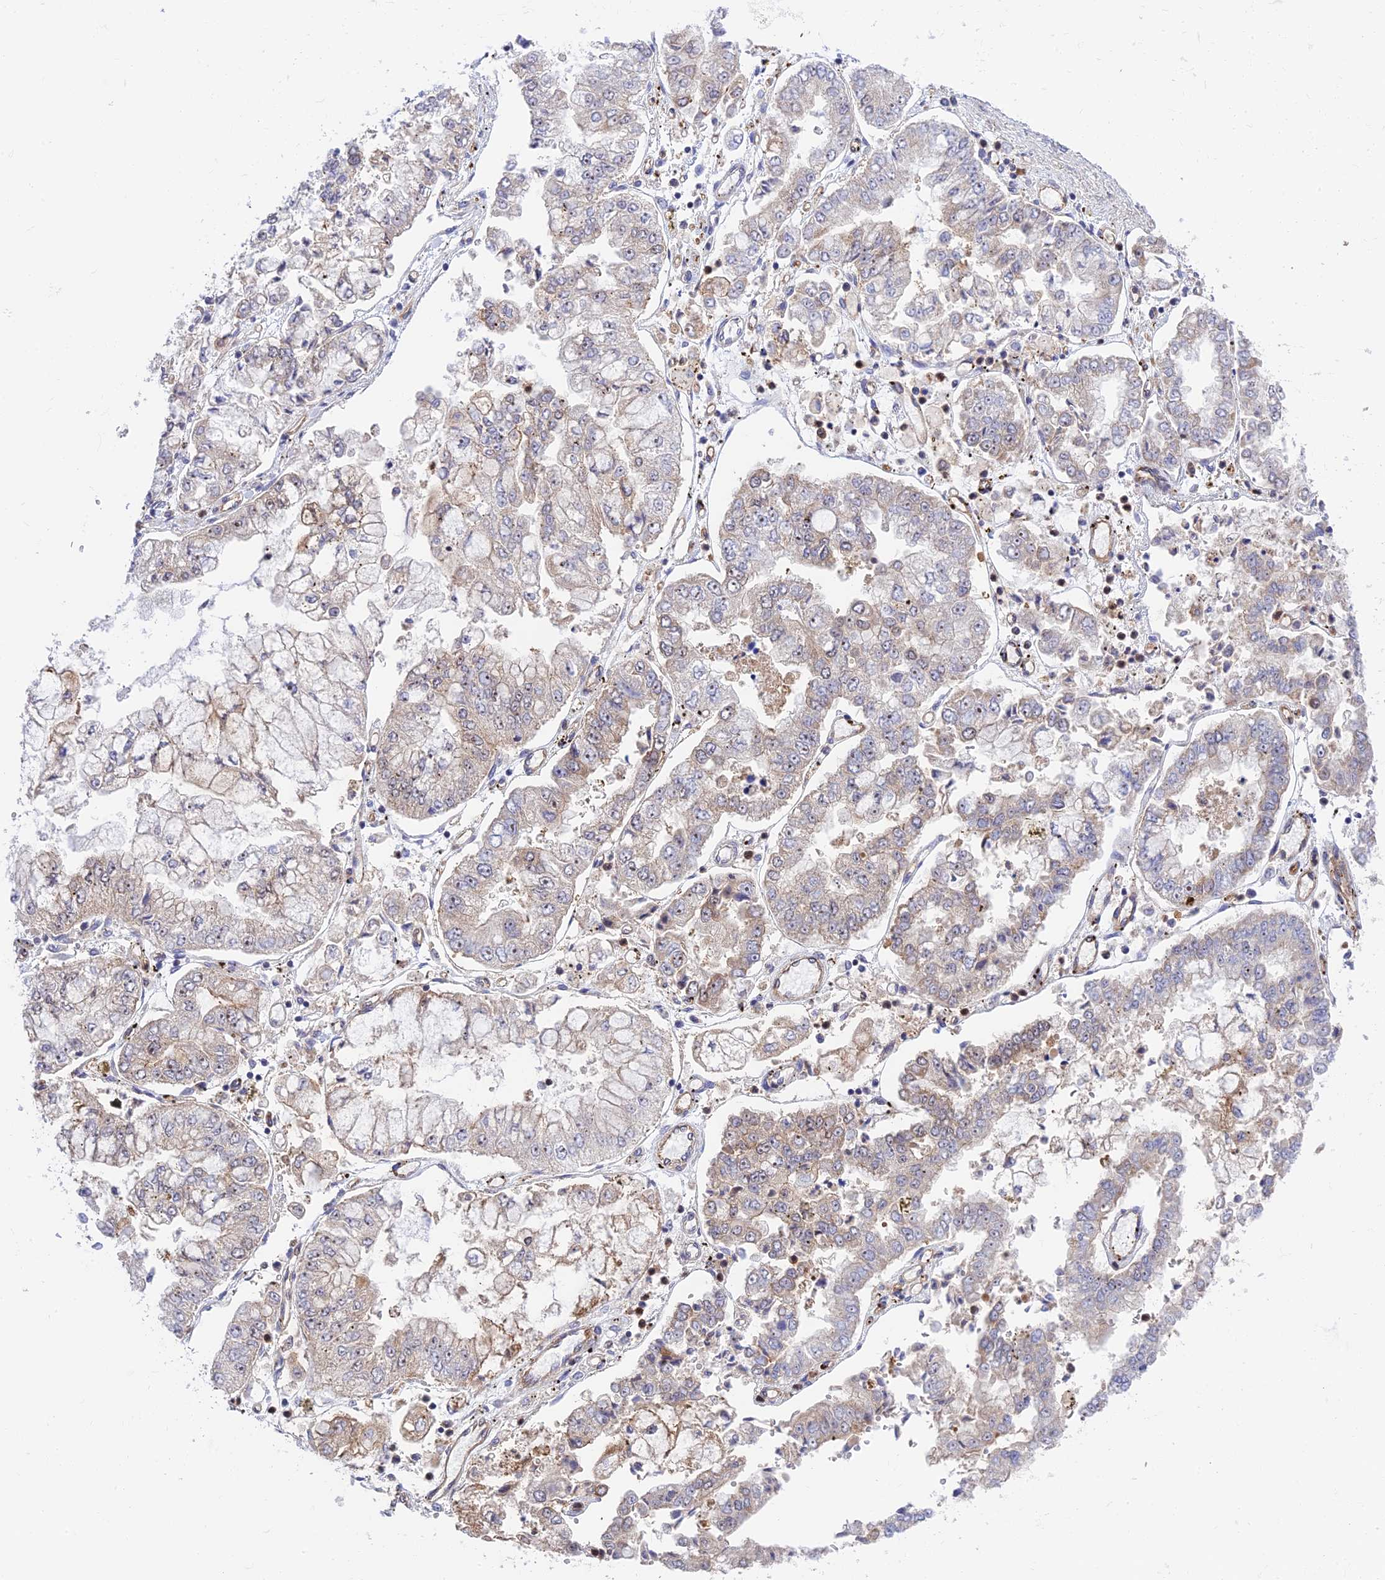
{"staining": {"intensity": "moderate", "quantity": "<25%", "location": "cytoplasmic/membranous,nuclear"}, "tissue": "stomach cancer", "cell_type": "Tumor cells", "image_type": "cancer", "snomed": [{"axis": "morphology", "description": "Adenocarcinoma, NOS"}, {"axis": "topography", "description": "Stomach"}], "caption": "Stomach cancer (adenocarcinoma) was stained to show a protein in brown. There is low levels of moderate cytoplasmic/membranous and nuclear expression in about <25% of tumor cells. The protein is shown in brown color, while the nuclei are stained blue.", "gene": "TCEA1", "patient": {"sex": "male", "age": 76}}